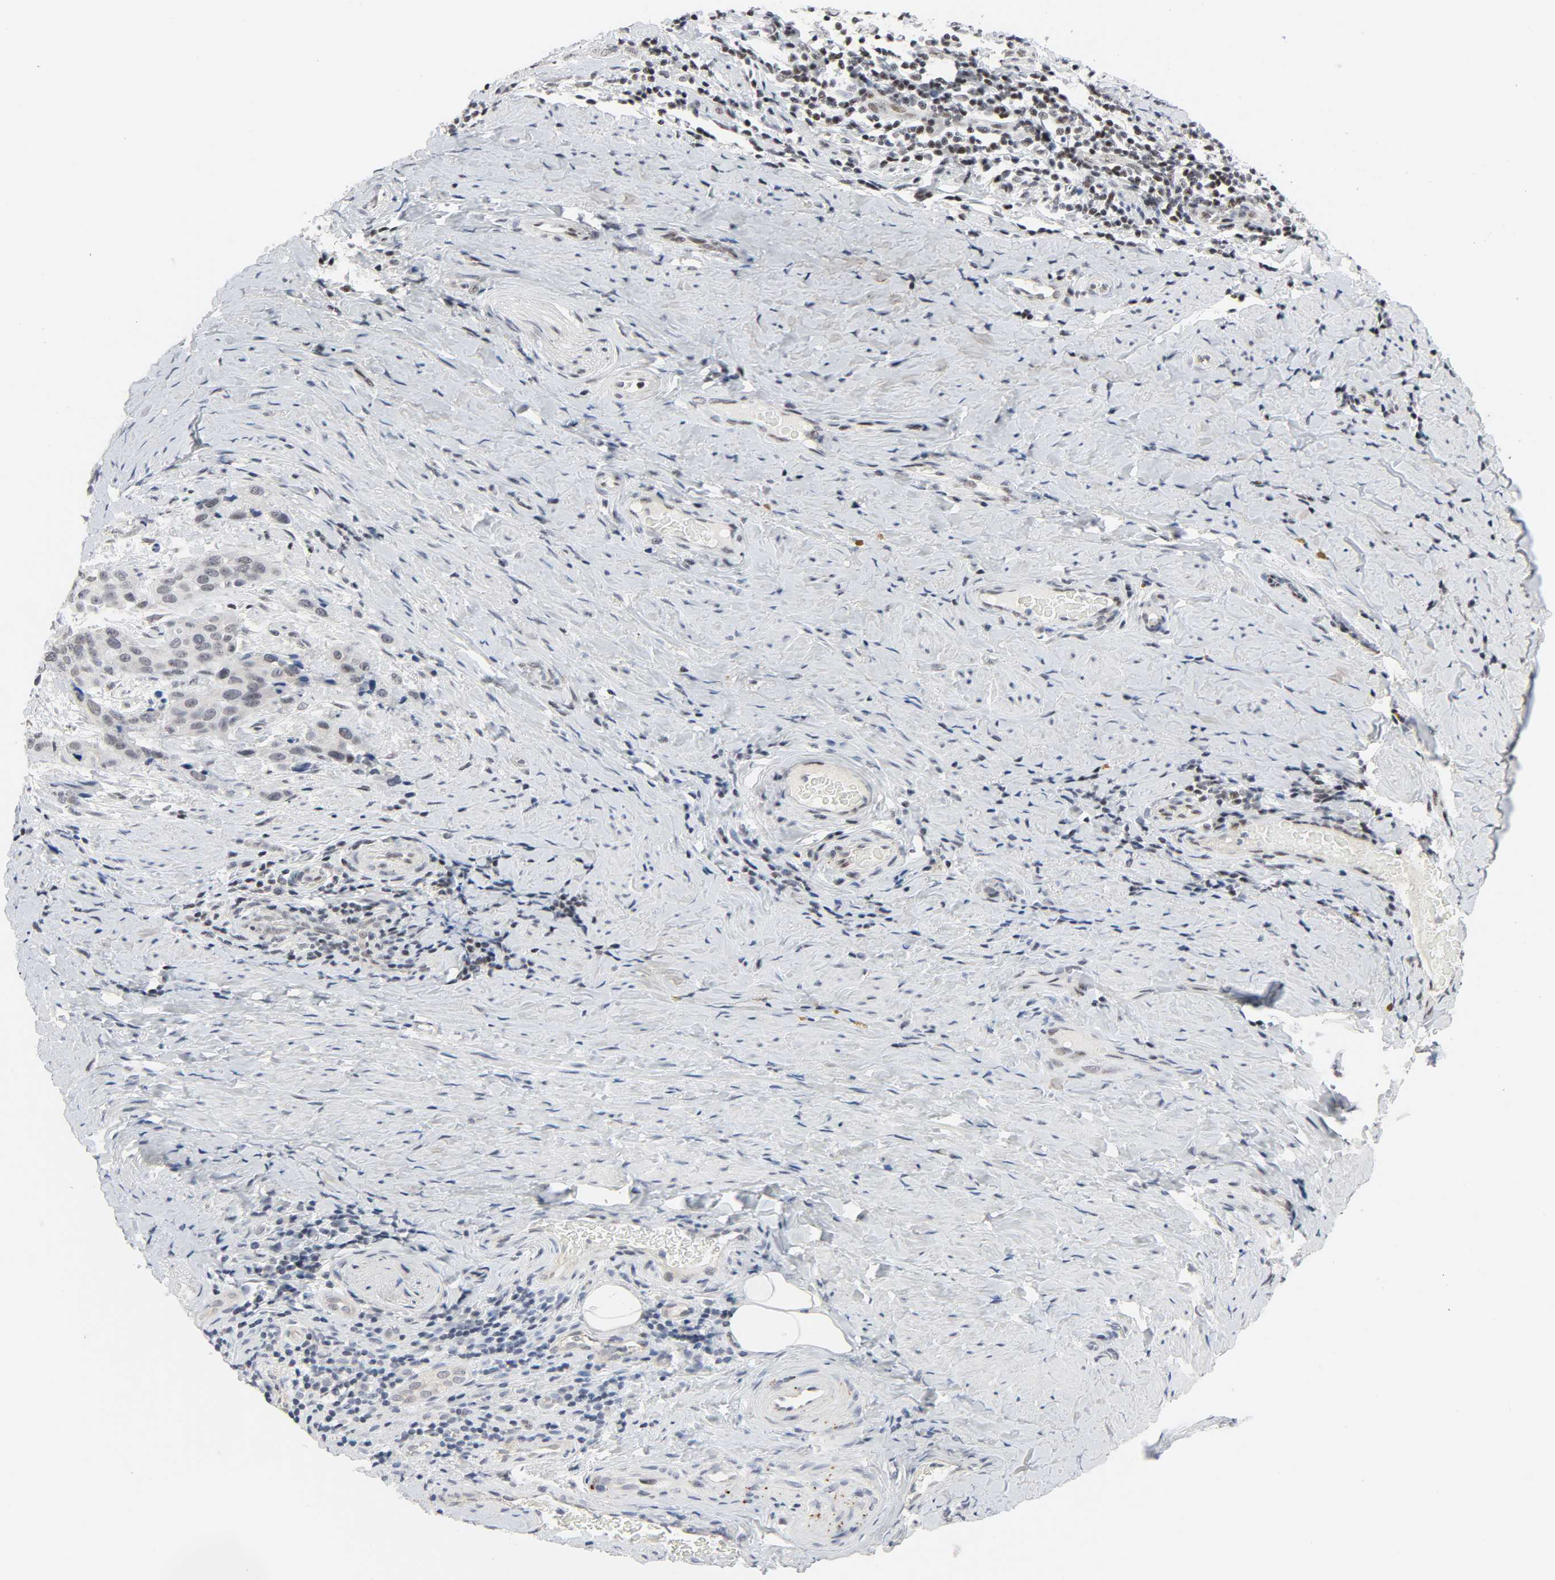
{"staining": {"intensity": "negative", "quantity": "none", "location": "none"}, "tissue": "cervical cancer", "cell_type": "Tumor cells", "image_type": "cancer", "snomed": [{"axis": "morphology", "description": "Squamous cell carcinoma, NOS"}, {"axis": "topography", "description": "Cervix"}], "caption": "The immunohistochemistry photomicrograph has no significant staining in tumor cells of cervical squamous cell carcinoma tissue.", "gene": "GABPA", "patient": {"sex": "female", "age": 39}}